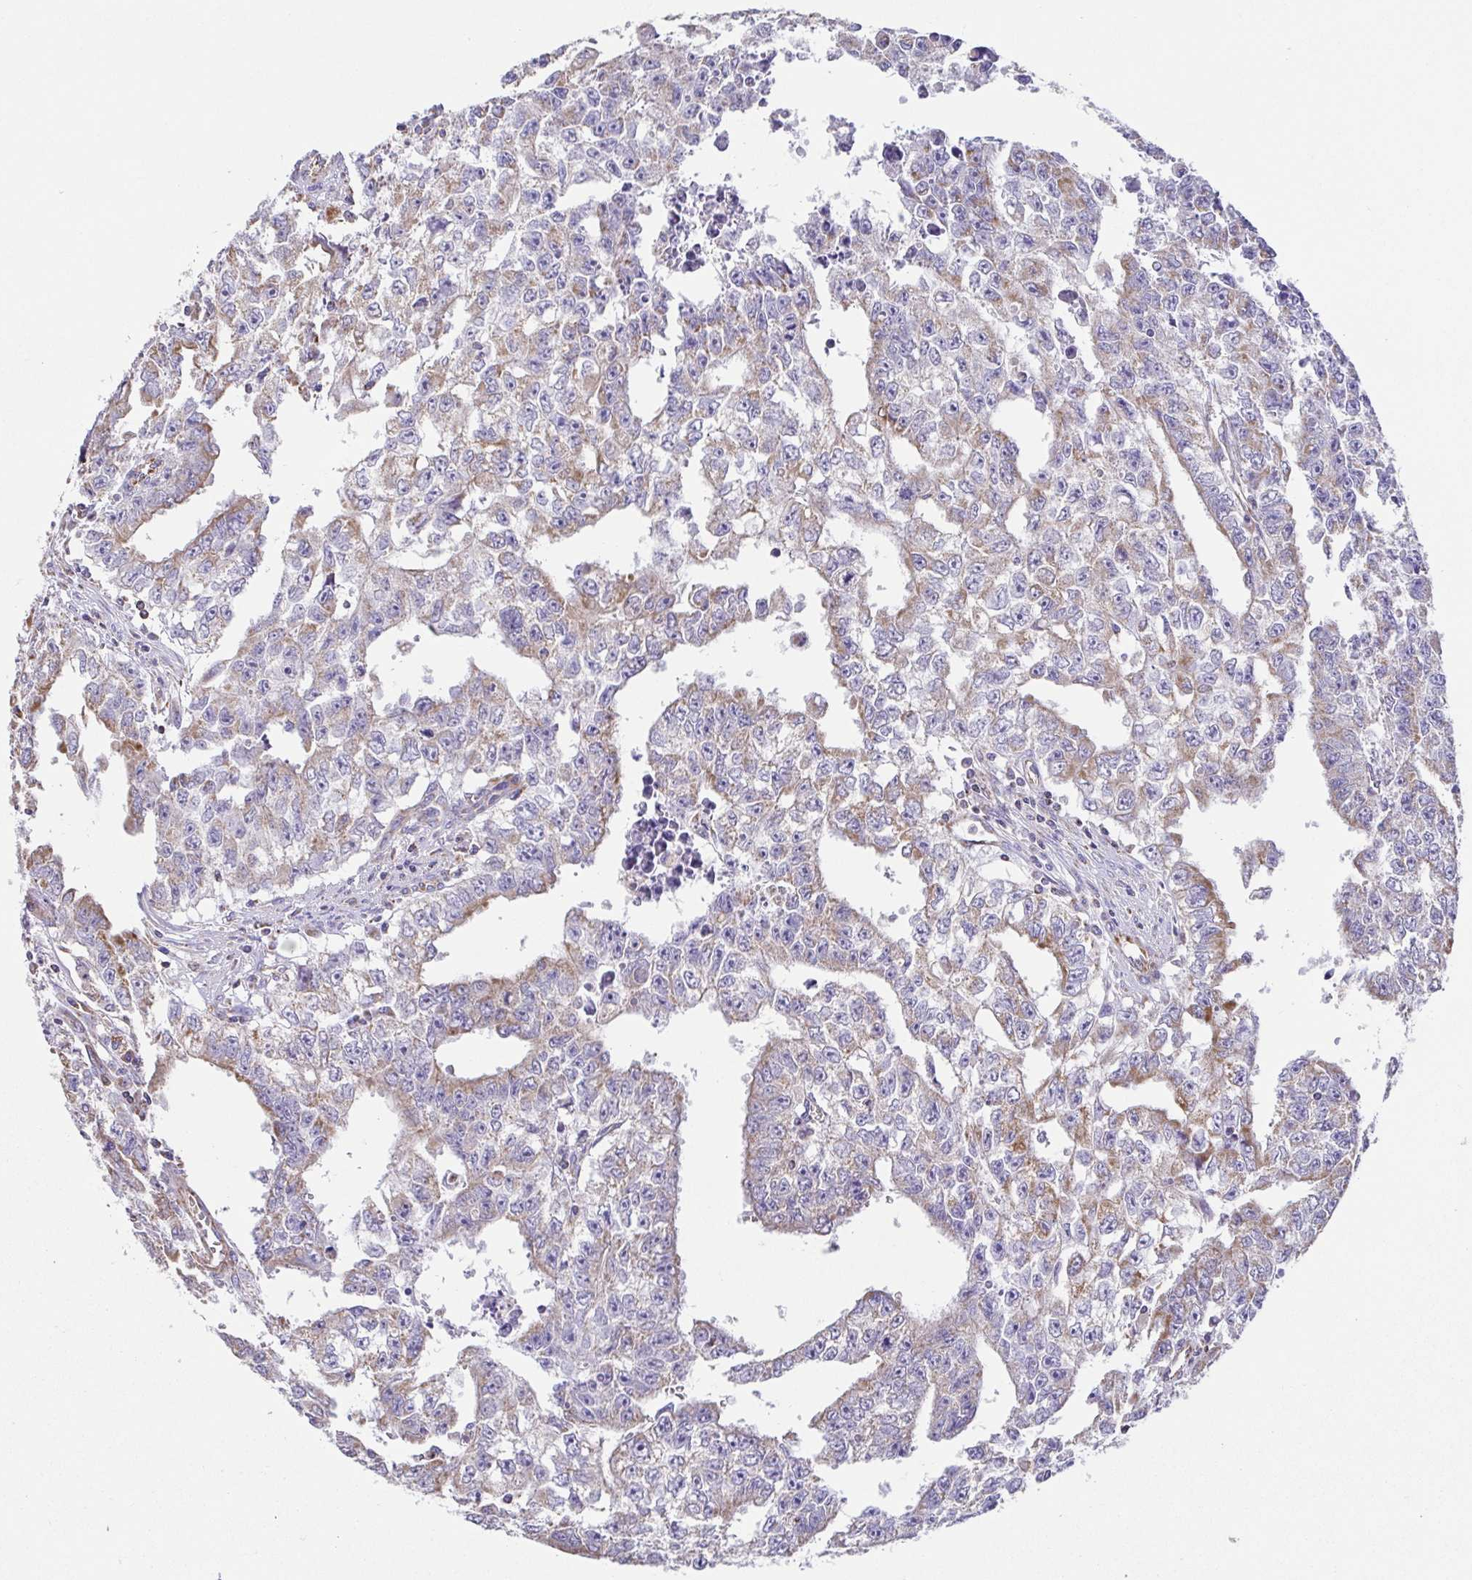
{"staining": {"intensity": "moderate", "quantity": ">75%", "location": "cytoplasmic/membranous"}, "tissue": "testis cancer", "cell_type": "Tumor cells", "image_type": "cancer", "snomed": [{"axis": "morphology", "description": "Carcinoma, Embryonal, NOS"}, {"axis": "morphology", "description": "Teratoma, malignant, NOS"}, {"axis": "topography", "description": "Testis"}], "caption": "Protein expression analysis of embryonal carcinoma (testis) demonstrates moderate cytoplasmic/membranous expression in approximately >75% of tumor cells. Nuclei are stained in blue.", "gene": "GINM1", "patient": {"sex": "male", "age": 24}}